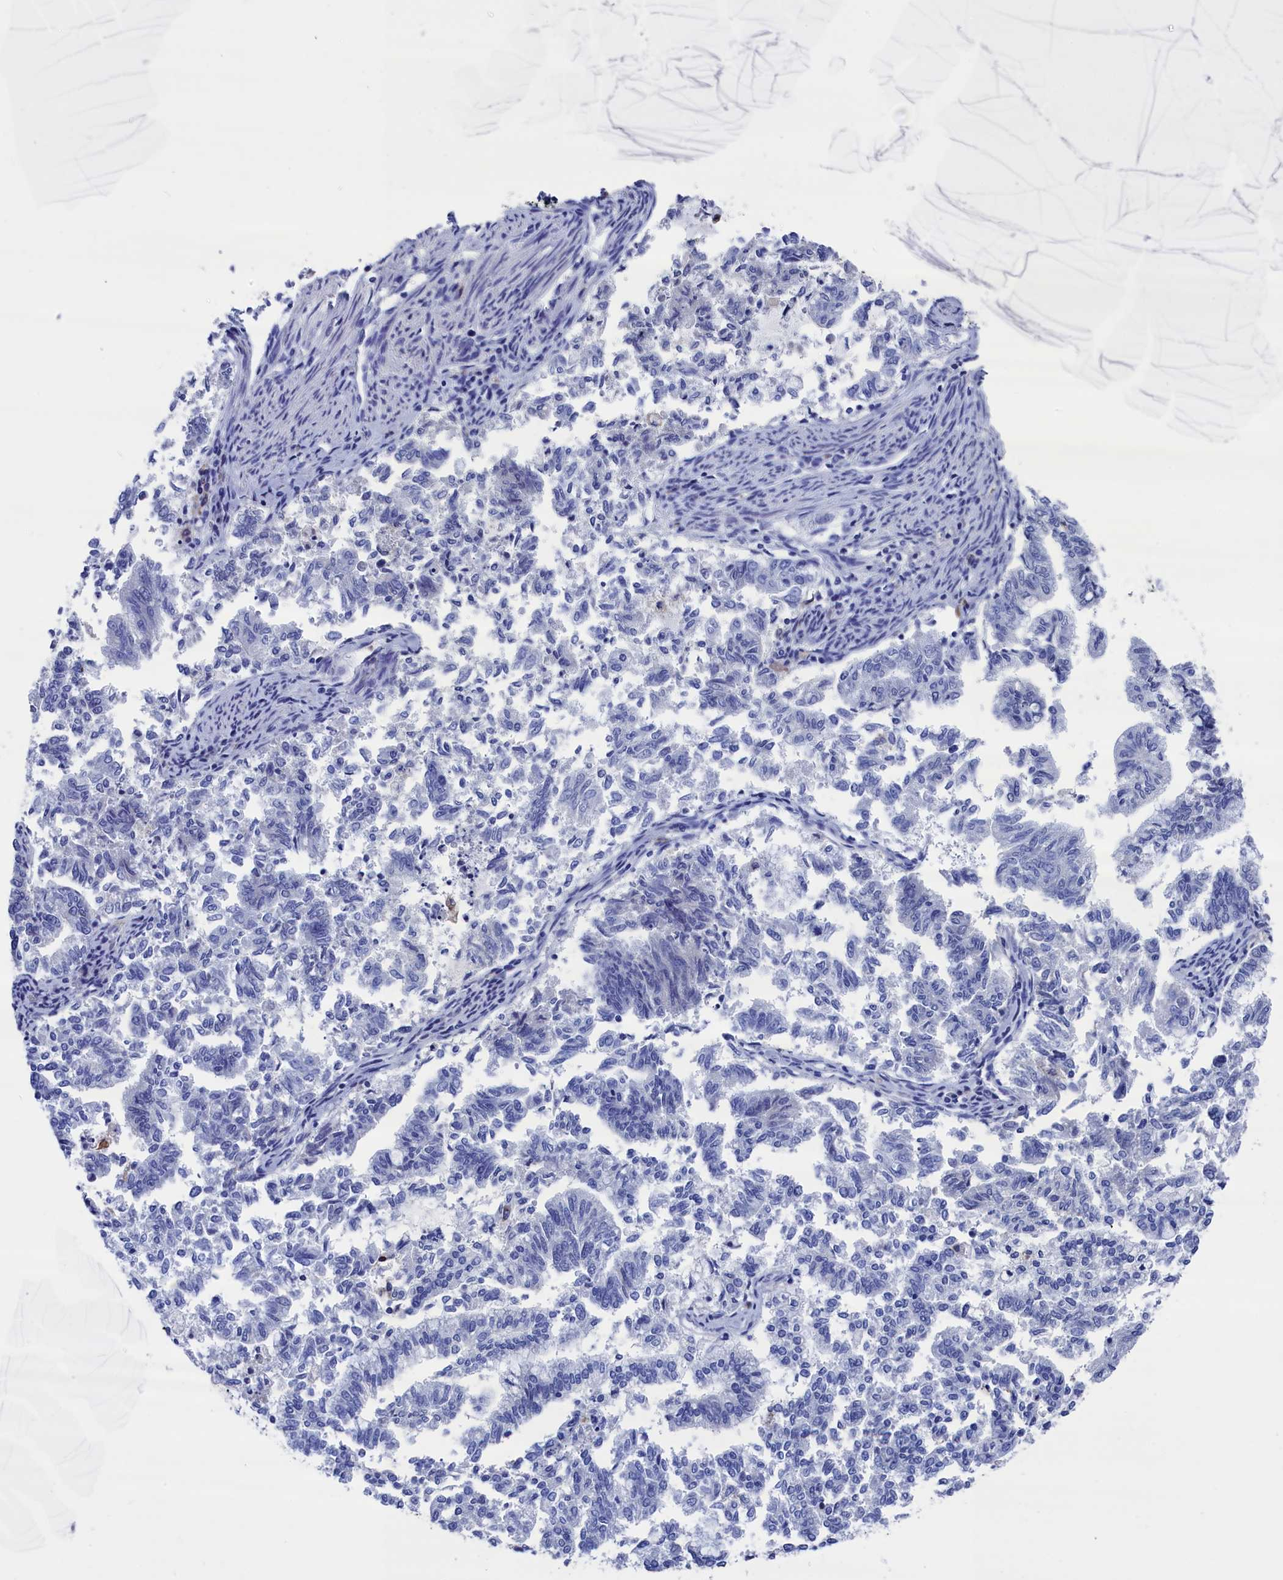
{"staining": {"intensity": "negative", "quantity": "none", "location": "none"}, "tissue": "endometrial cancer", "cell_type": "Tumor cells", "image_type": "cancer", "snomed": [{"axis": "morphology", "description": "Adenocarcinoma, NOS"}, {"axis": "topography", "description": "Endometrium"}], "caption": "DAB (3,3'-diaminobenzidine) immunohistochemical staining of human endometrial cancer (adenocarcinoma) displays no significant staining in tumor cells.", "gene": "TYROBP", "patient": {"sex": "female", "age": 79}}